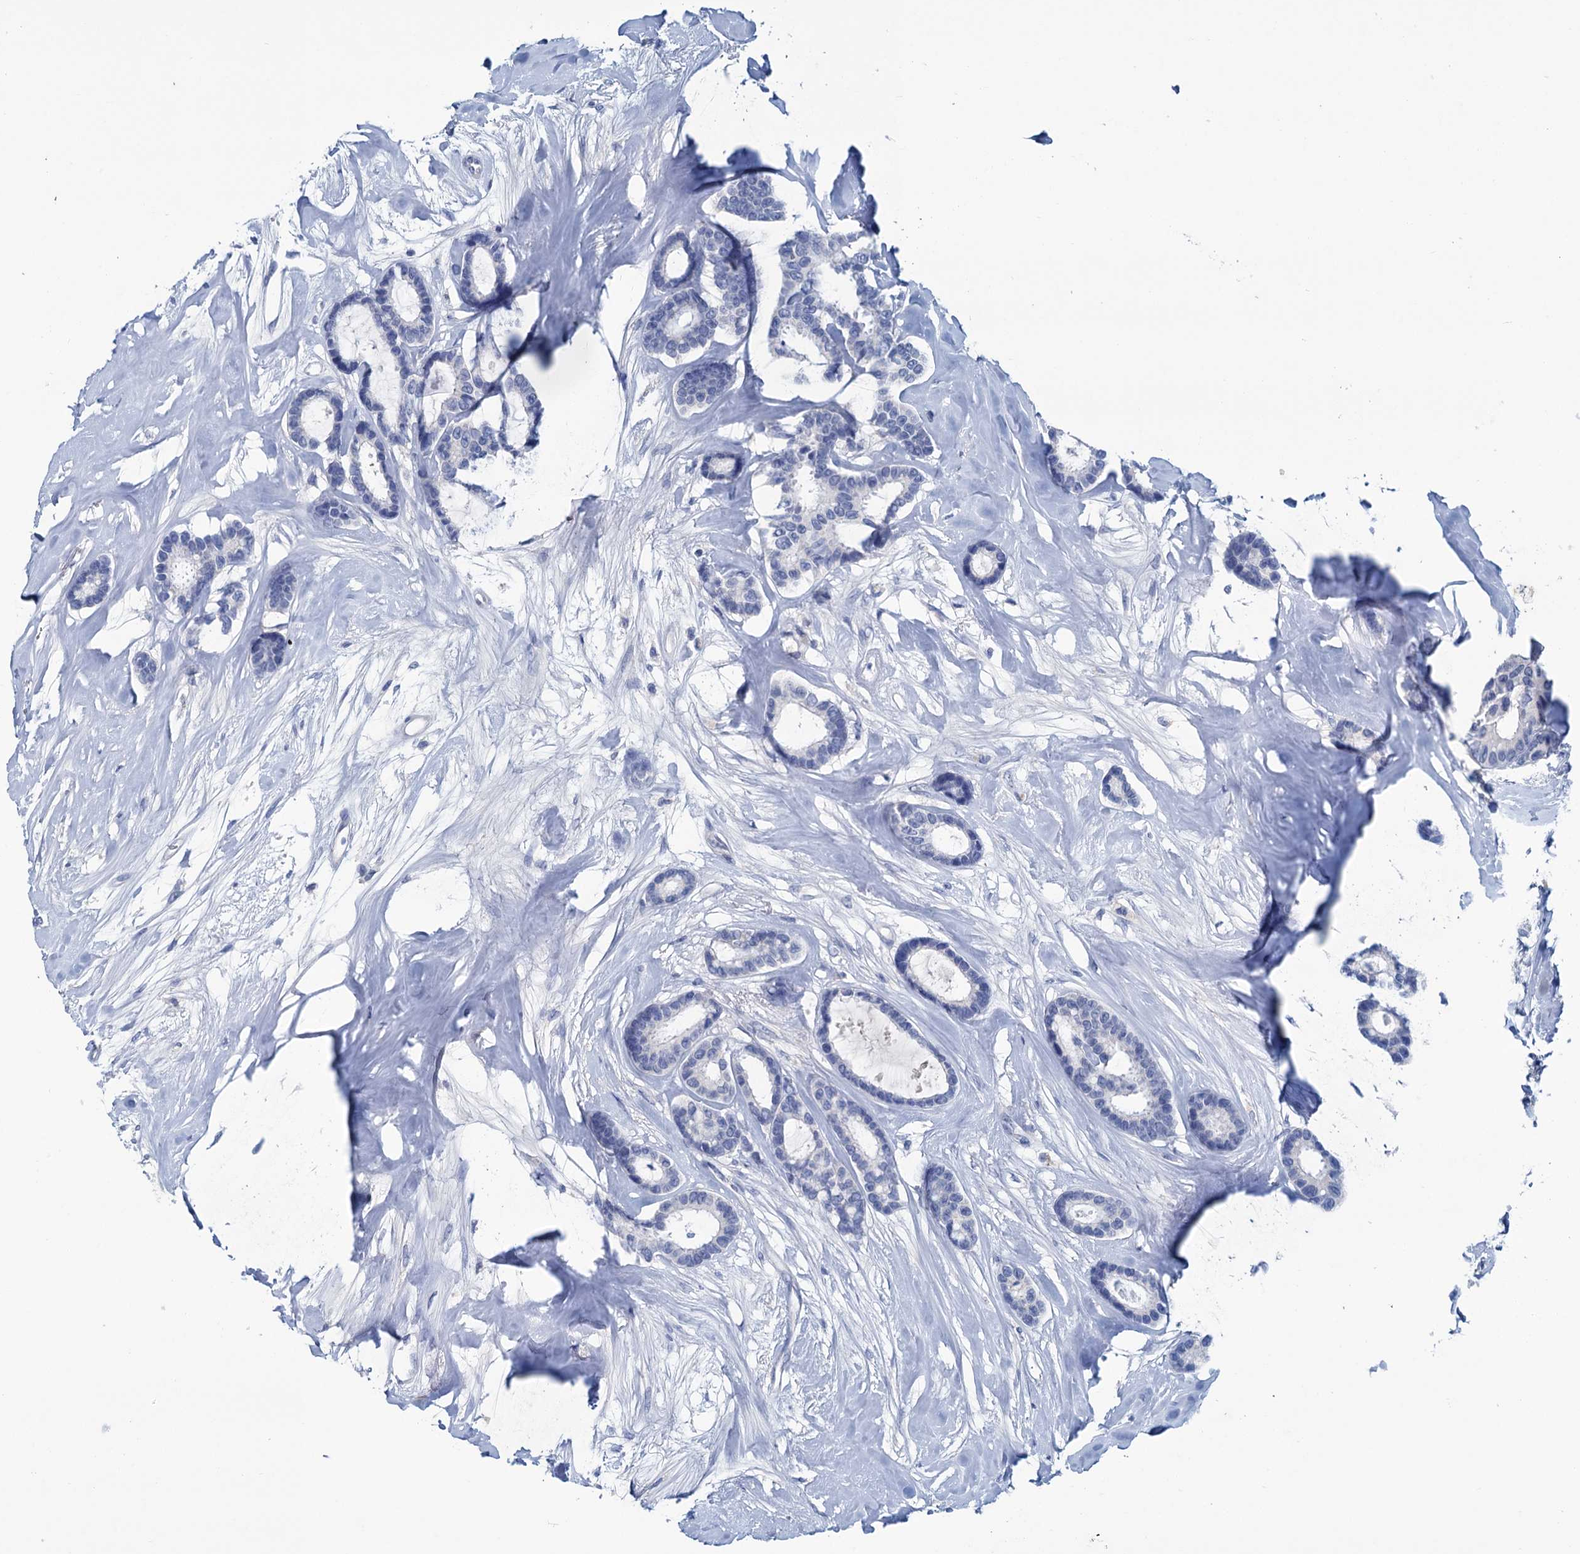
{"staining": {"intensity": "negative", "quantity": "none", "location": "none"}, "tissue": "breast cancer", "cell_type": "Tumor cells", "image_type": "cancer", "snomed": [{"axis": "morphology", "description": "Duct carcinoma"}, {"axis": "topography", "description": "Breast"}], "caption": "The image demonstrates no staining of tumor cells in breast cancer (infiltrating ductal carcinoma).", "gene": "MYOZ3", "patient": {"sex": "female", "age": 87}}